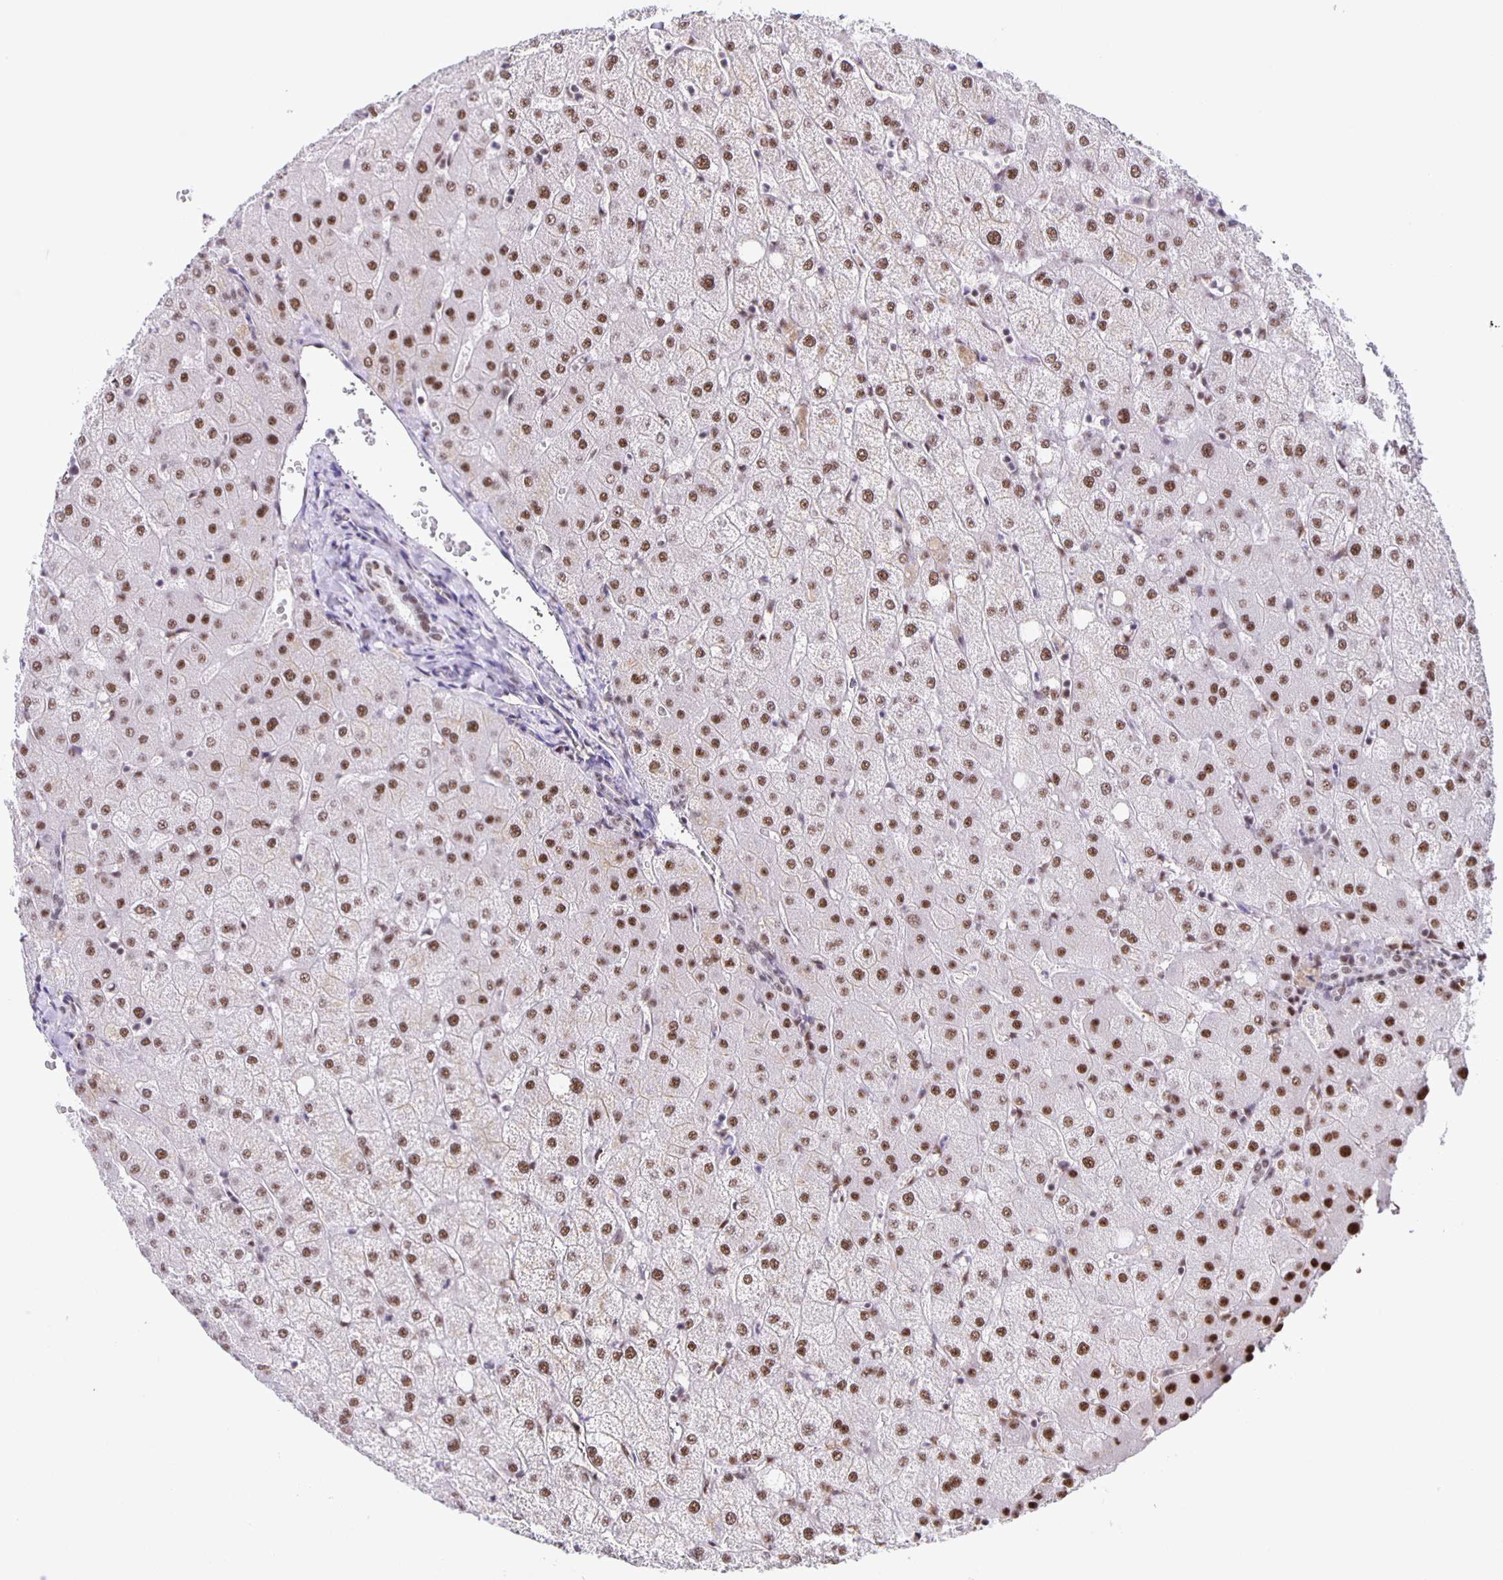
{"staining": {"intensity": "moderate", "quantity": "25%-75%", "location": "nuclear"}, "tissue": "liver", "cell_type": "Cholangiocytes", "image_type": "normal", "snomed": [{"axis": "morphology", "description": "Normal tissue, NOS"}, {"axis": "topography", "description": "Liver"}], "caption": "IHC image of benign liver: human liver stained using immunohistochemistry exhibits medium levels of moderate protein expression localized specifically in the nuclear of cholangiocytes, appearing as a nuclear brown color.", "gene": "ZRANB2", "patient": {"sex": "female", "age": 54}}